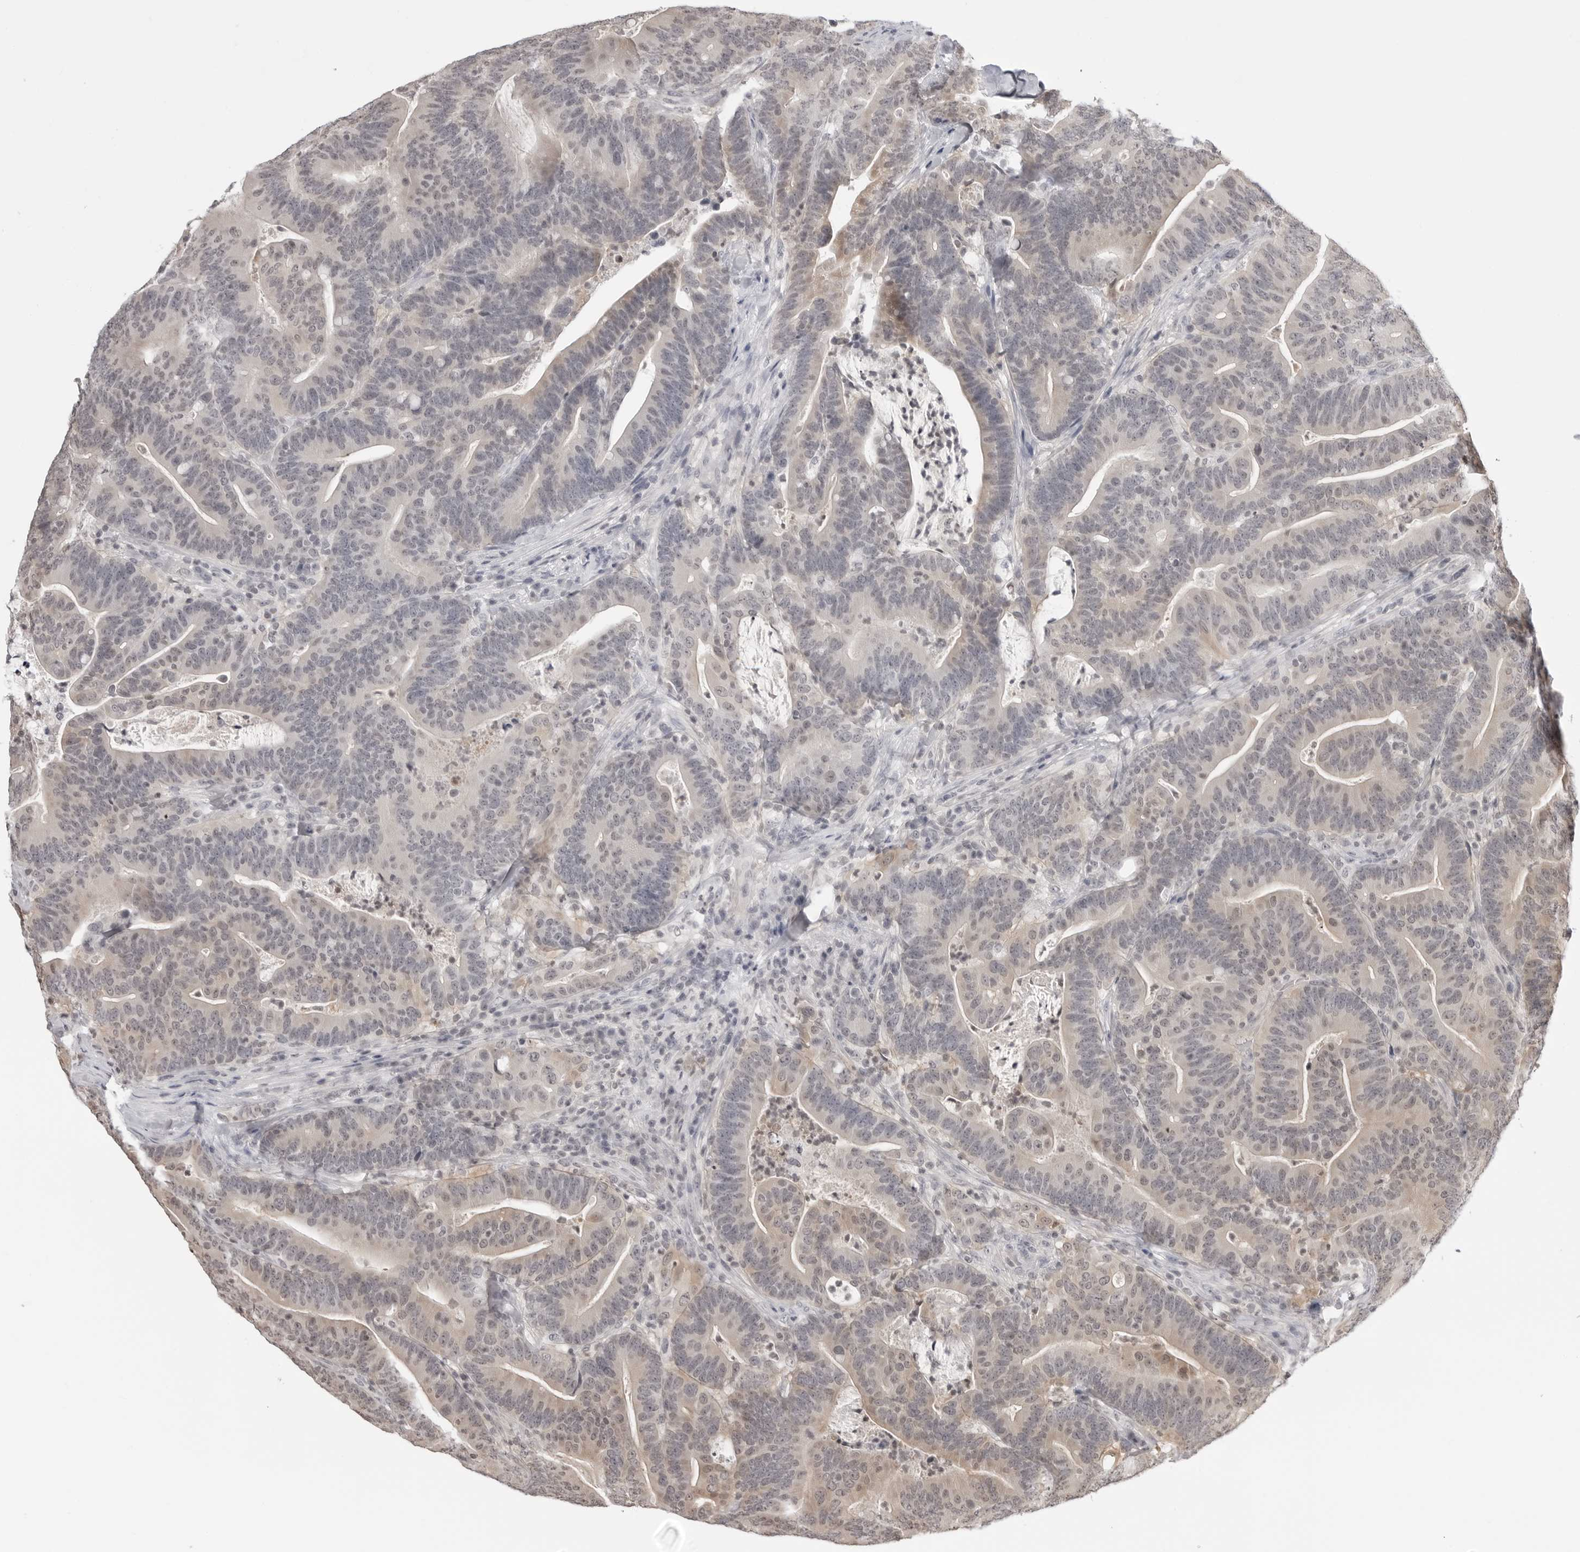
{"staining": {"intensity": "weak", "quantity": "<25%", "location": "cytoplasmic/membranous,nuclear"}, "tissue": "colorectal cancer", "cell_type": "Tumor cells", "image_type": "cancer", "snomed": [{"axis": "morphology", "description": "Adenocarcinoma, NOS"}, {"axis": "topography", "description": "Colon"}], "caption": "Immunohistochemical staining of human colorectal adenocarcinoma exhibits no significant expression in tumor cells.", "gene": "YWHAG", "patient": {"sex": "female", "age": 66}}